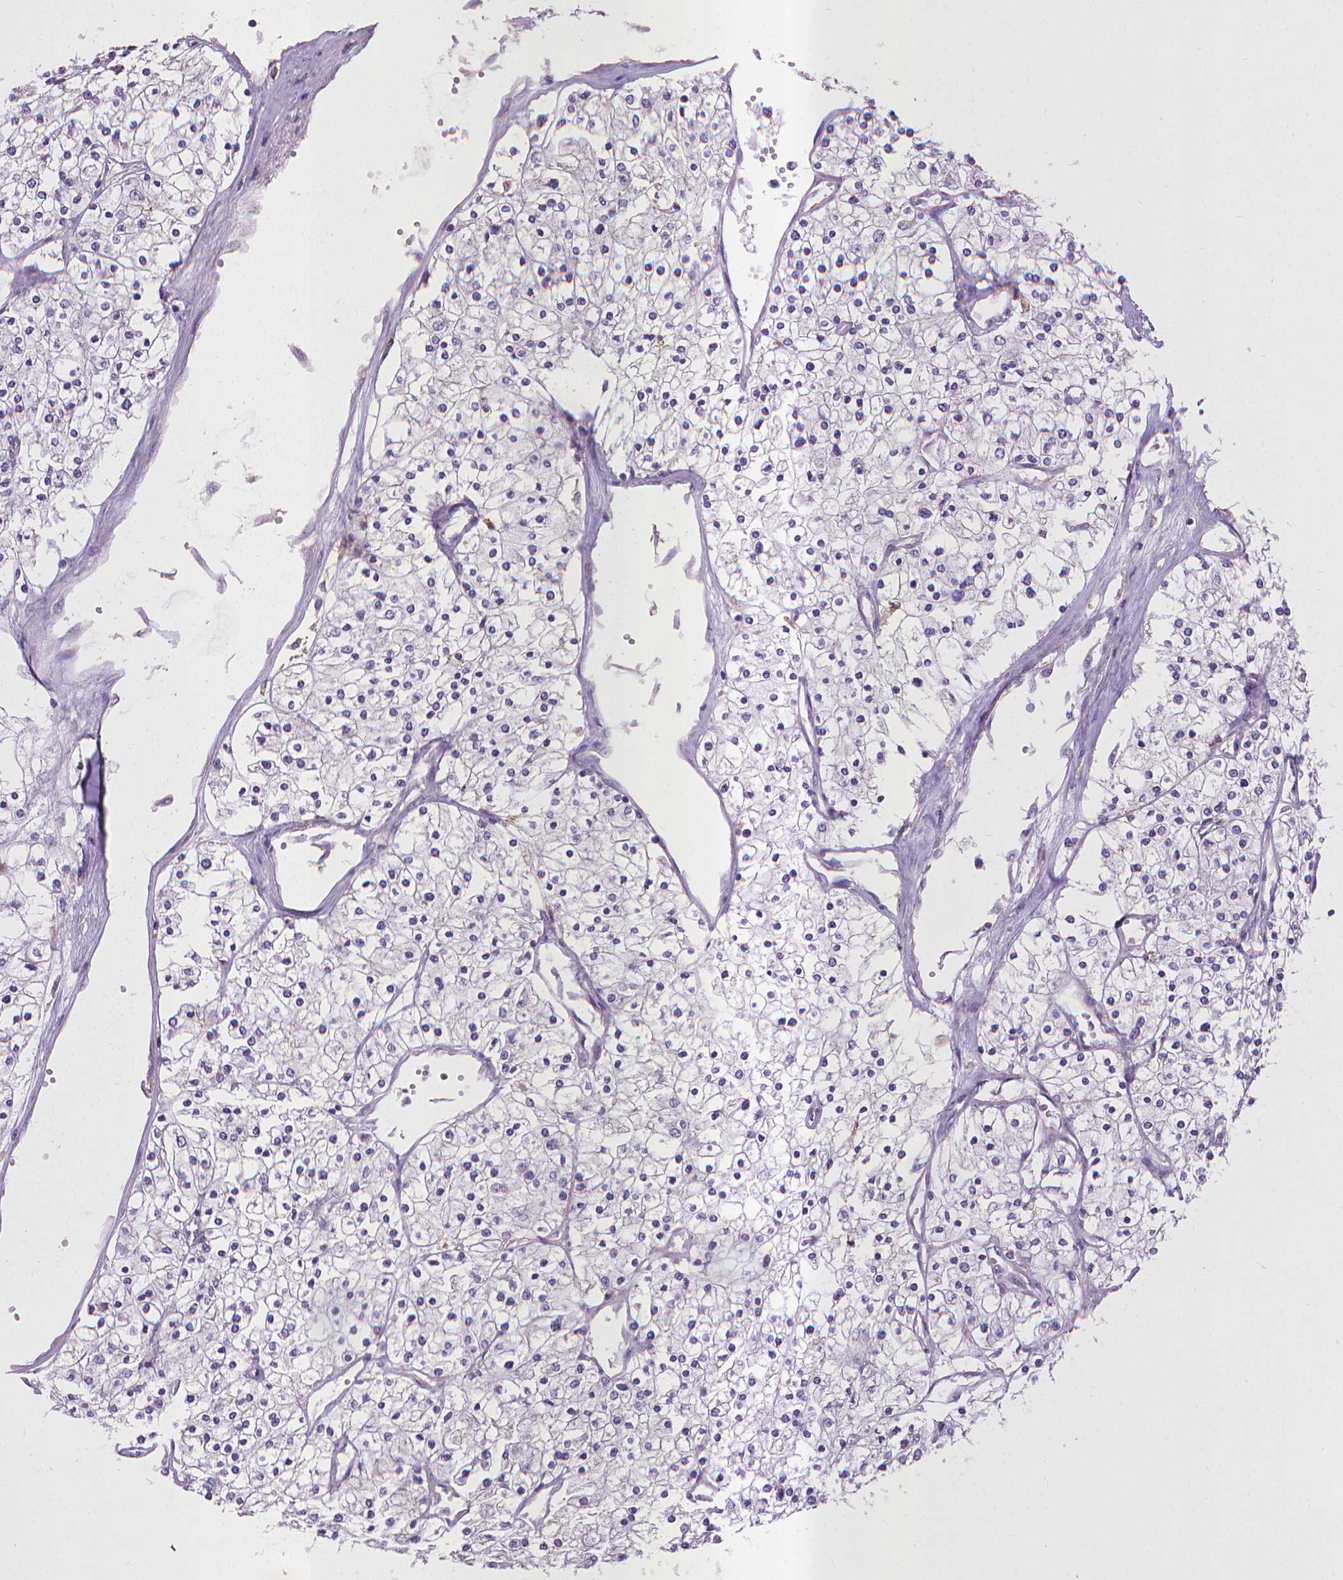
{"staining": {"intensity": "negative", "quantity": "none", "location": "none"}, "tissue": "renal cancer", "cell_type": "Tumor cells", "image_type": "cancer", "snomed": [{"axis": "morphology", "description": "Adenocarcinoma, NOS"}, {"axis": "topography", "description": "Kidney"}], "caption": "Immunohistochemical staining of human adenocarcinoma (renal) displays no significant staining in tumor cells.", "gene": "CPM", "patient": {"sex": "male", "age": 80}}